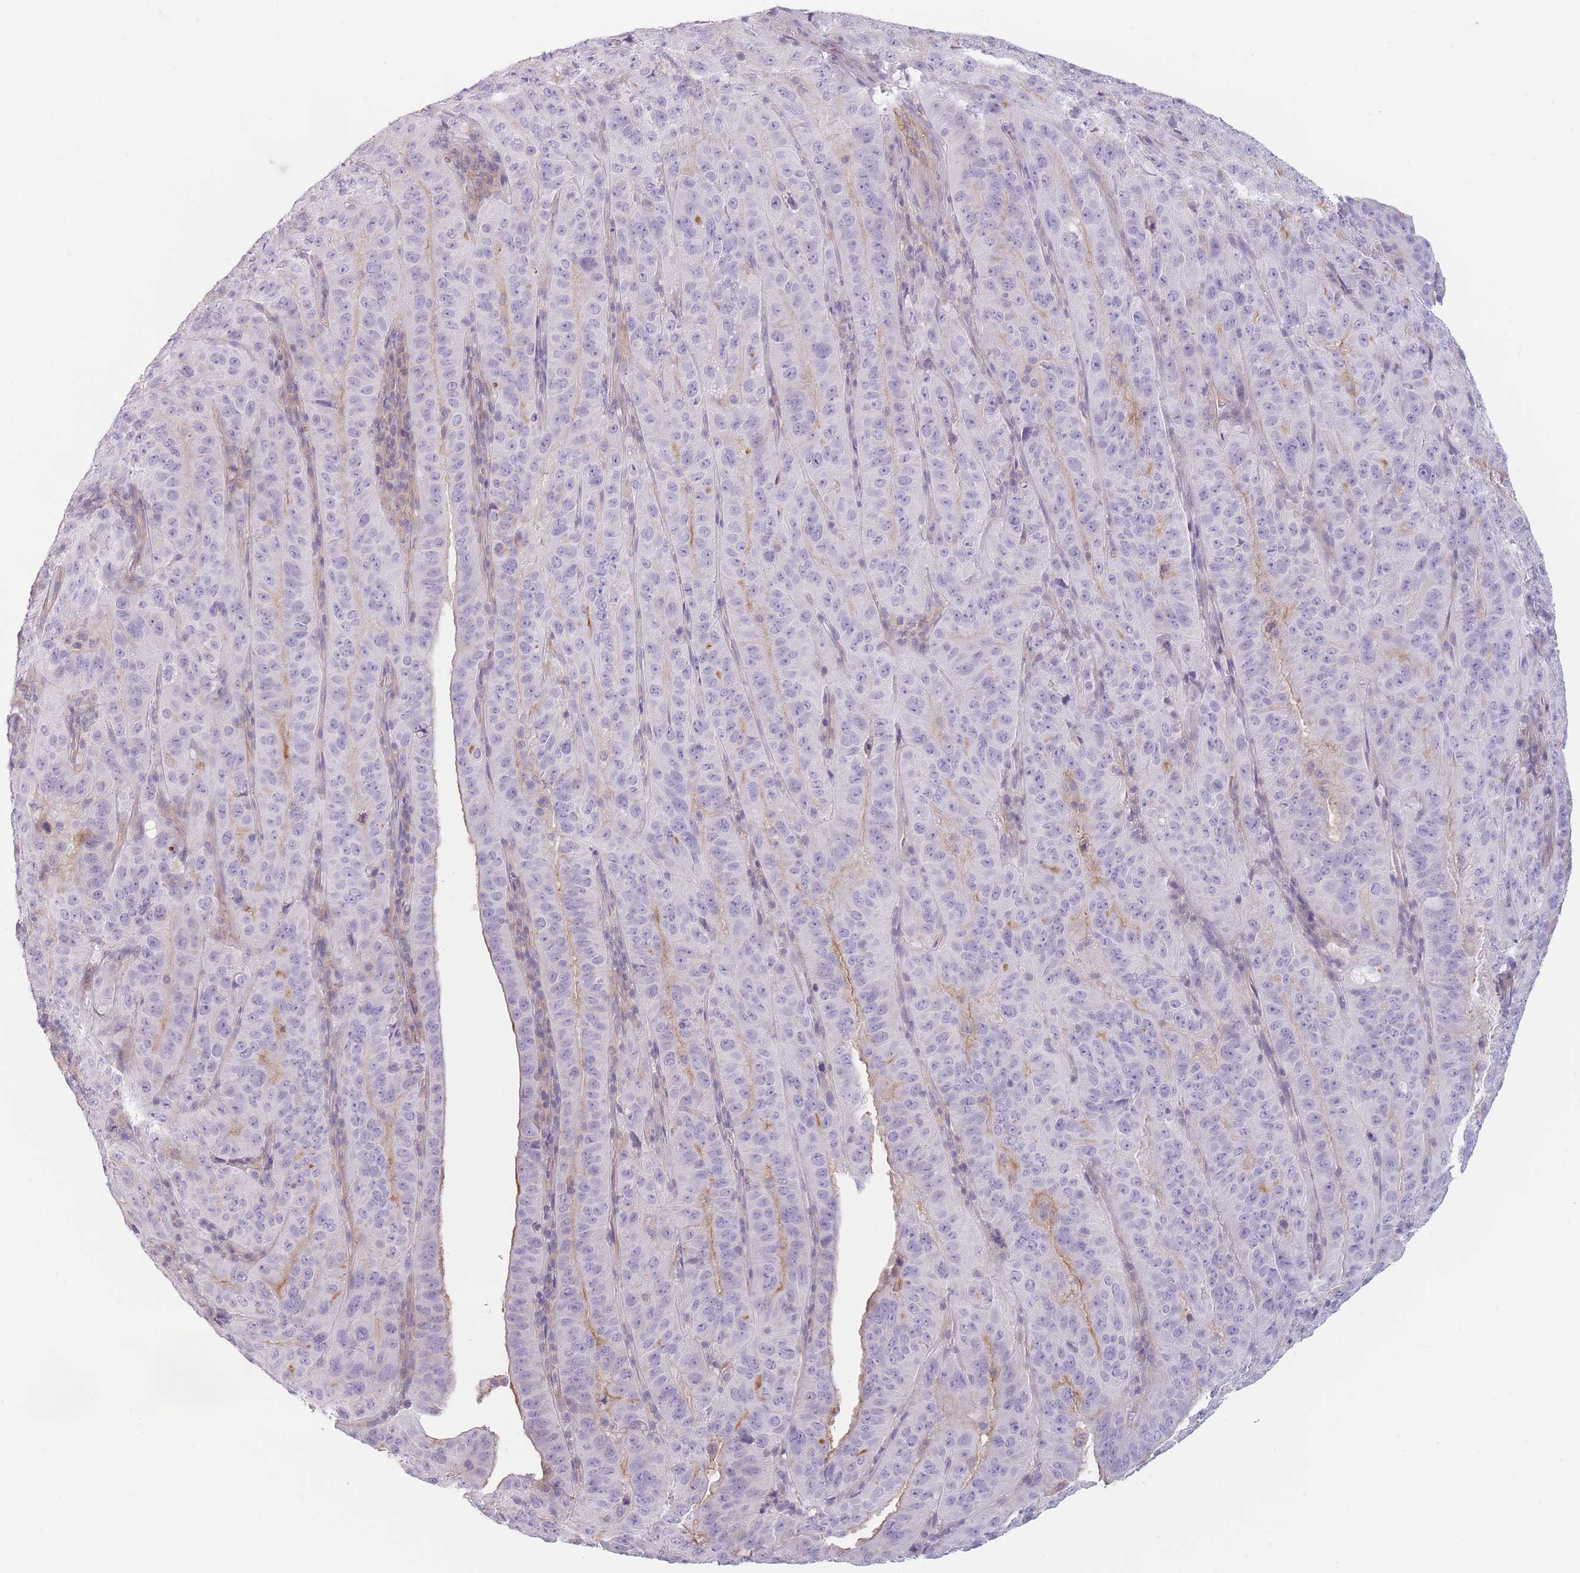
{"staining": {"intensity": "weak", "quantity": "<25%", "location": "cytoplasmic/membranous"}, "tissue": "pancreatic cancer", "cell_type": "Tumor cells", "image_type": "cancer", "snomed": [{"axis": "morphology", "description": "Adenocarcinoma, NOS"}, {"axis": "topography", "description": "Pancreas"}], "caption": "High power microscopy image of an immunohistochemistry (IHC) histopathology image of adenocarcinoma (pancreatic), revealing no significant positivity in tumor cells.", "gene": "GGT1", "patient": {"sex": "male", "age": 63}}